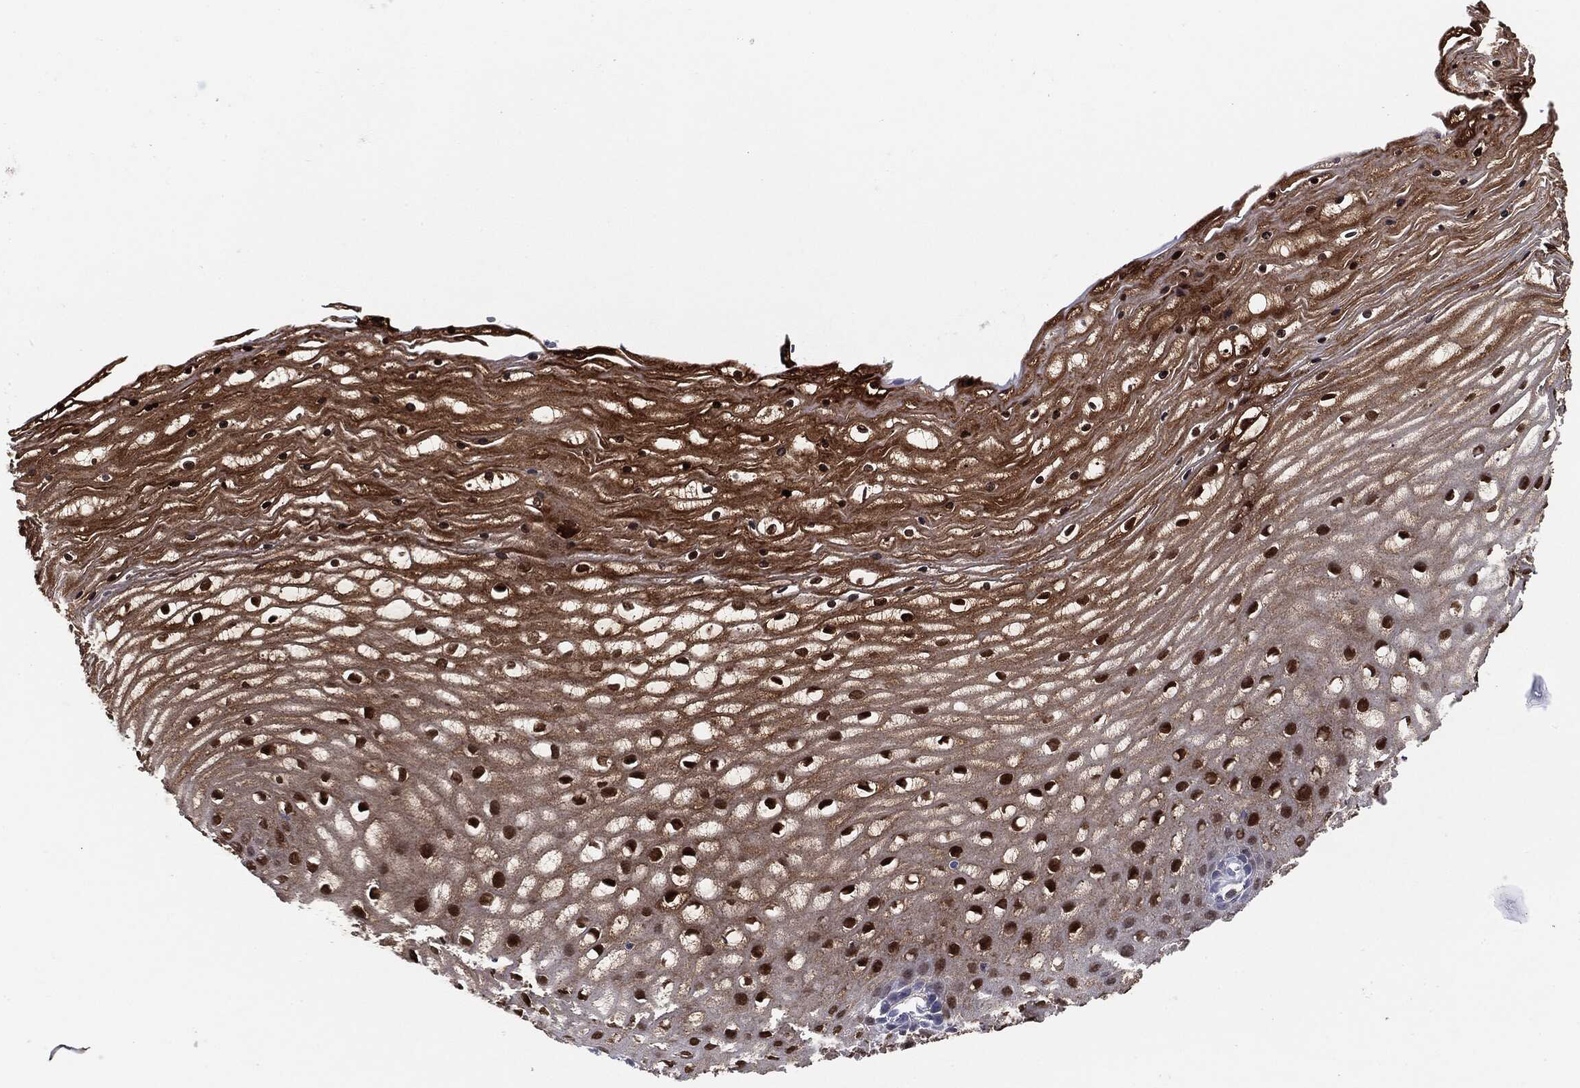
{"staining": {"intensity": "moderate", "quantity": "<25%", "location": "cytoplasmic/membranous,nuclear"}, "tissue": "cervix", "cell_type": "Glandular cells", "image_type": "normal", "snomed": [{"axis": "morphology", "description": "Normal tissue, NOS"}, {"axis": "topography", "description": "Cervix"}], "caption": "Immunohistochemistry (IHC) micrograph of benign cervix stained for a protein (brown), which demonstrates low levels of moderate cytoplasmic/membranous,nuclear staining in about <25% of glandular cells.", "gene": "SERPINB4", "patient": {"sex": "female", "age": 35}}